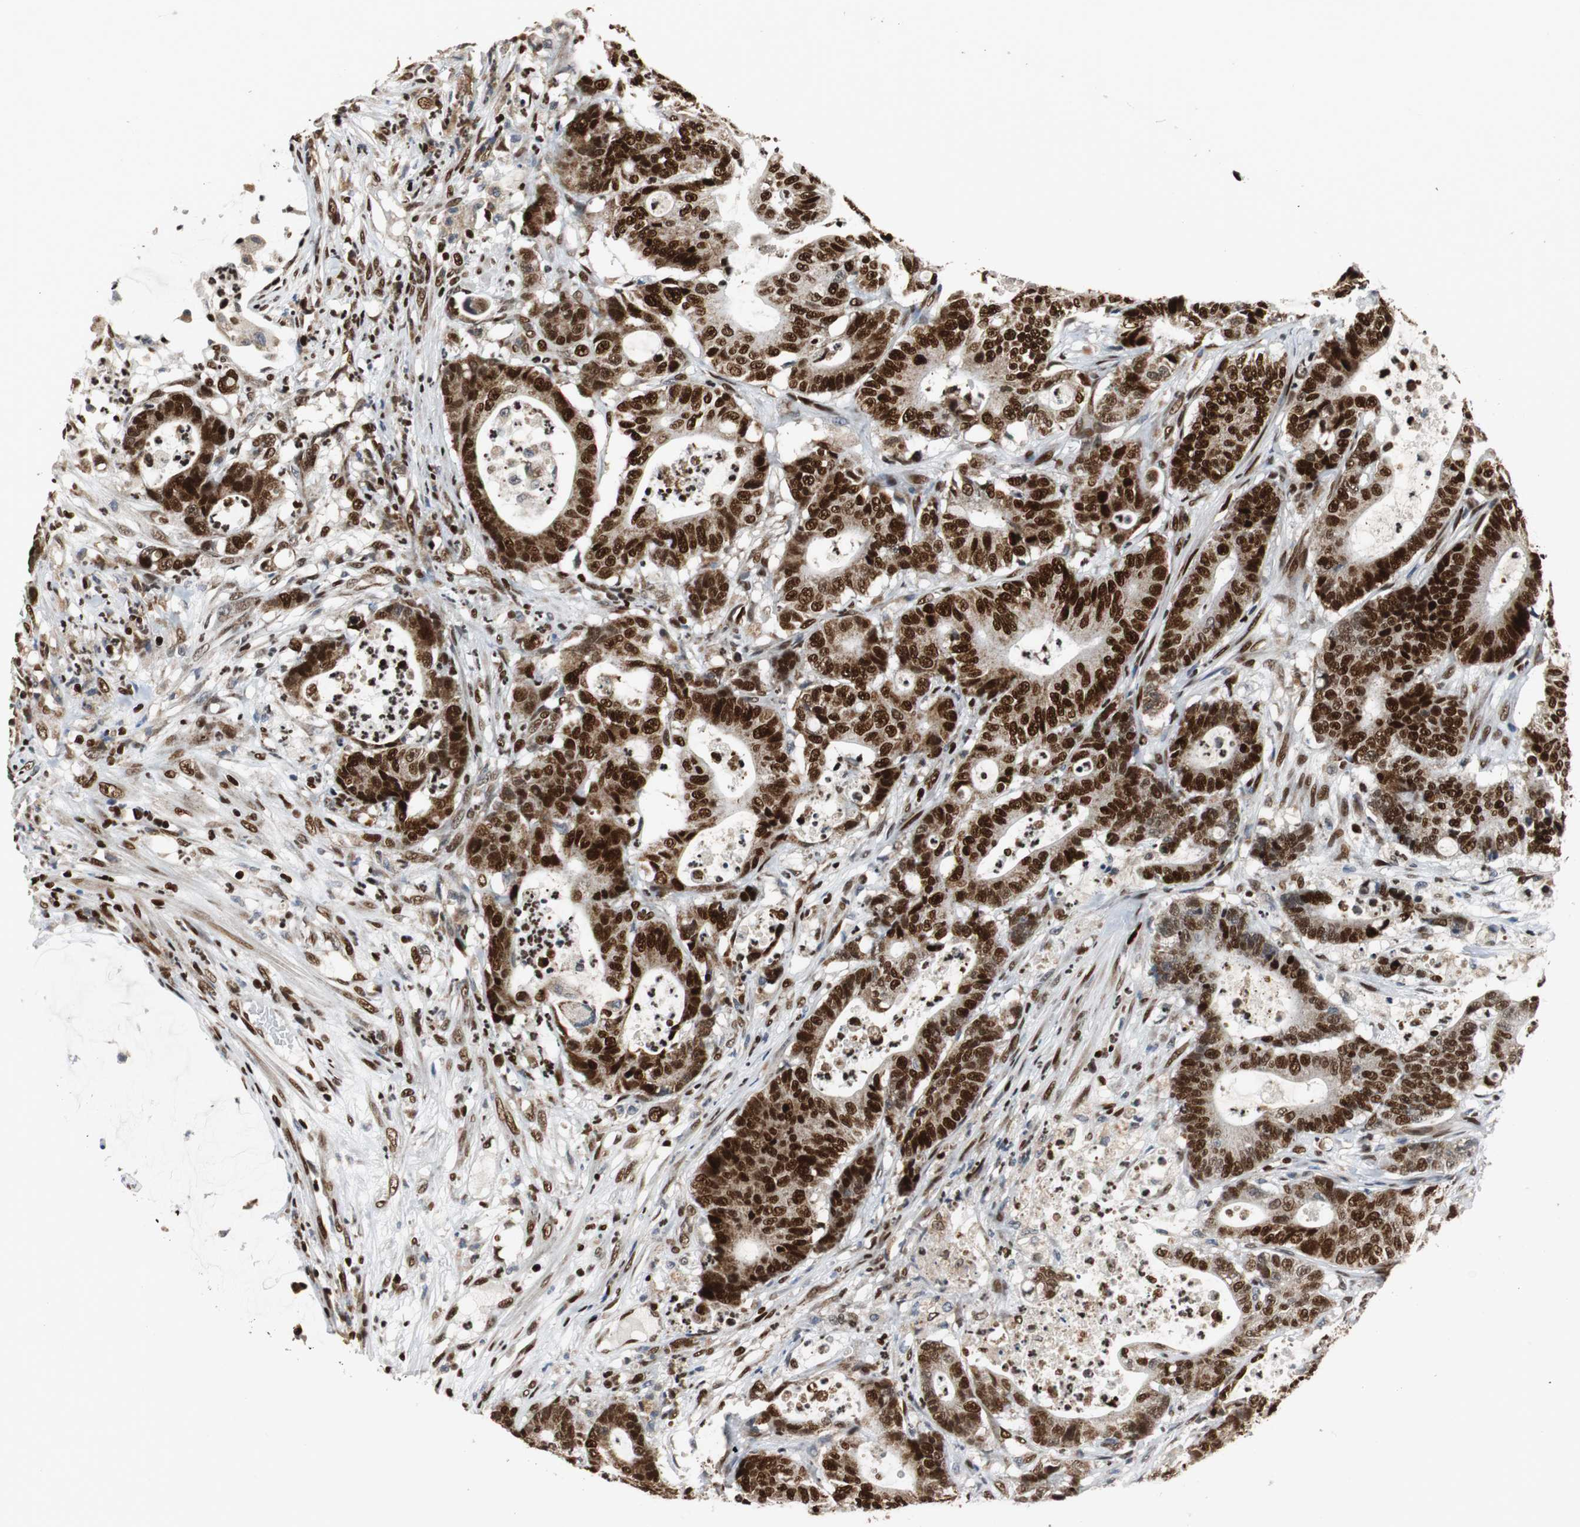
{"staining": {"intensity": "strong", "quantity": ">75%", "location": "cytoplasmic/membranous,nuclear"}, "tissue": "colorectal cancer", "cell_type": "Tumor cells", "image_type": "cancer", "snomed": [{"axis": "morphology", "description": "Adenocarcinoma, NOS"}, {"axis": "topography", "description": "Colon"}], "caption": "IHC (DAB (3,3'-diaminobenzidine)) staining of adenocarcinoma (colorectal) reveals strong cytoplasmic/membranous and nuclear protein staining in about >75% of tumor cells.", "gene": "HDAC1", "patient": {"sex": "female", "age": 84}}